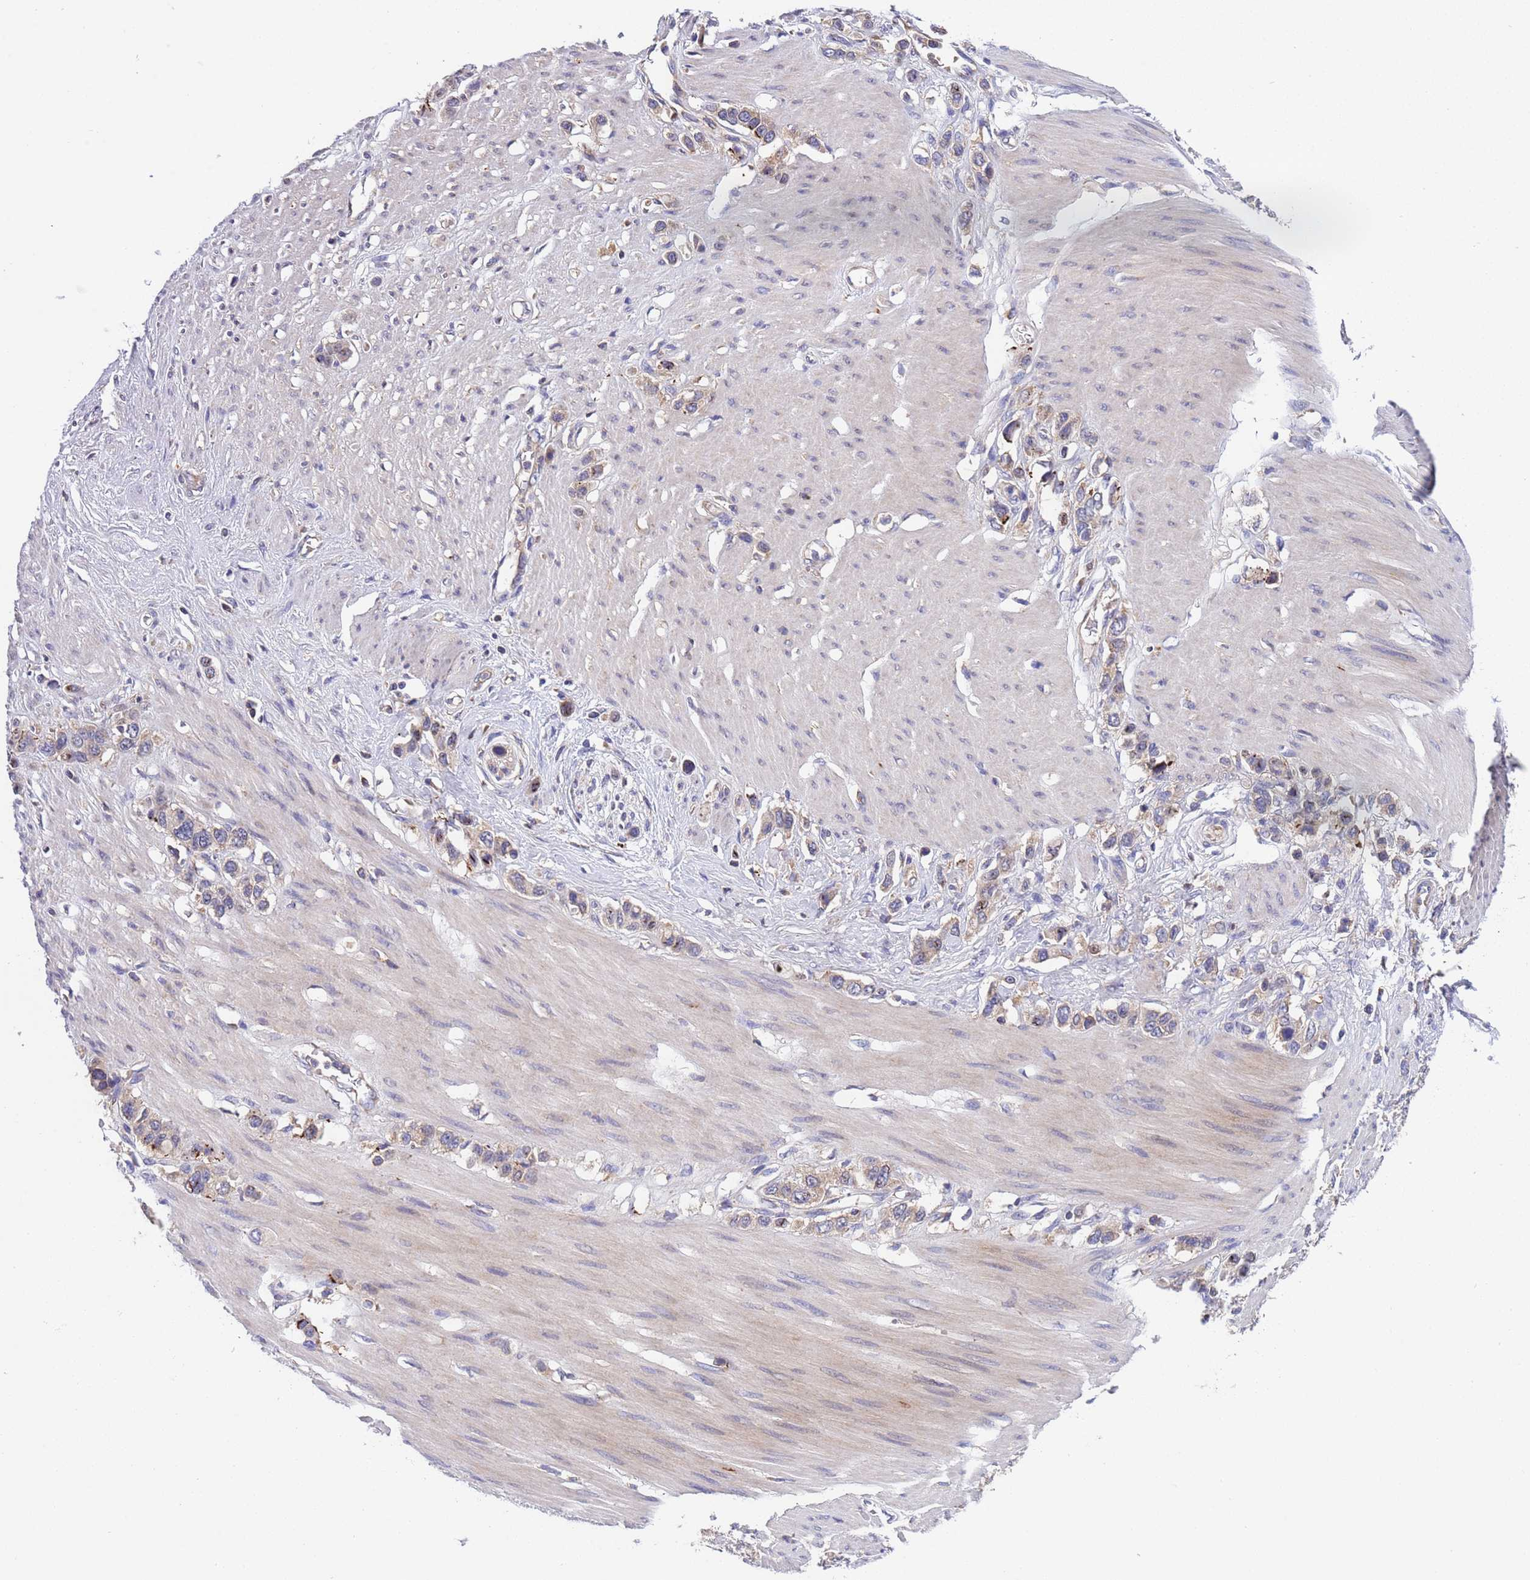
{"staining": {"intensity": "moderate", "quantity": "<25%", "location": "cytoplasmic/membranous"}, "tissue": "stomach cancer", "cell_type": "Tumor cells", "image_type": "cancer", "snomed": [{"axis": "morphology", "description": "Adenocarcinoma, NOS"}, {"axis": "morphology", "description": "Adenocarcinoma, High grade"}, {"axis": "topography", "description": "Stomach, upper"}, {"axis": "topography", "description": "Stomach, lower"}], "caption": "A brown stain highlights moderate cytoplasmic/membranous staining of a protein in stomach cancer (adenocarcinoma) tumor cells.", "gene": "PARP16", "patient": {"sex": "female", "age": 65}}